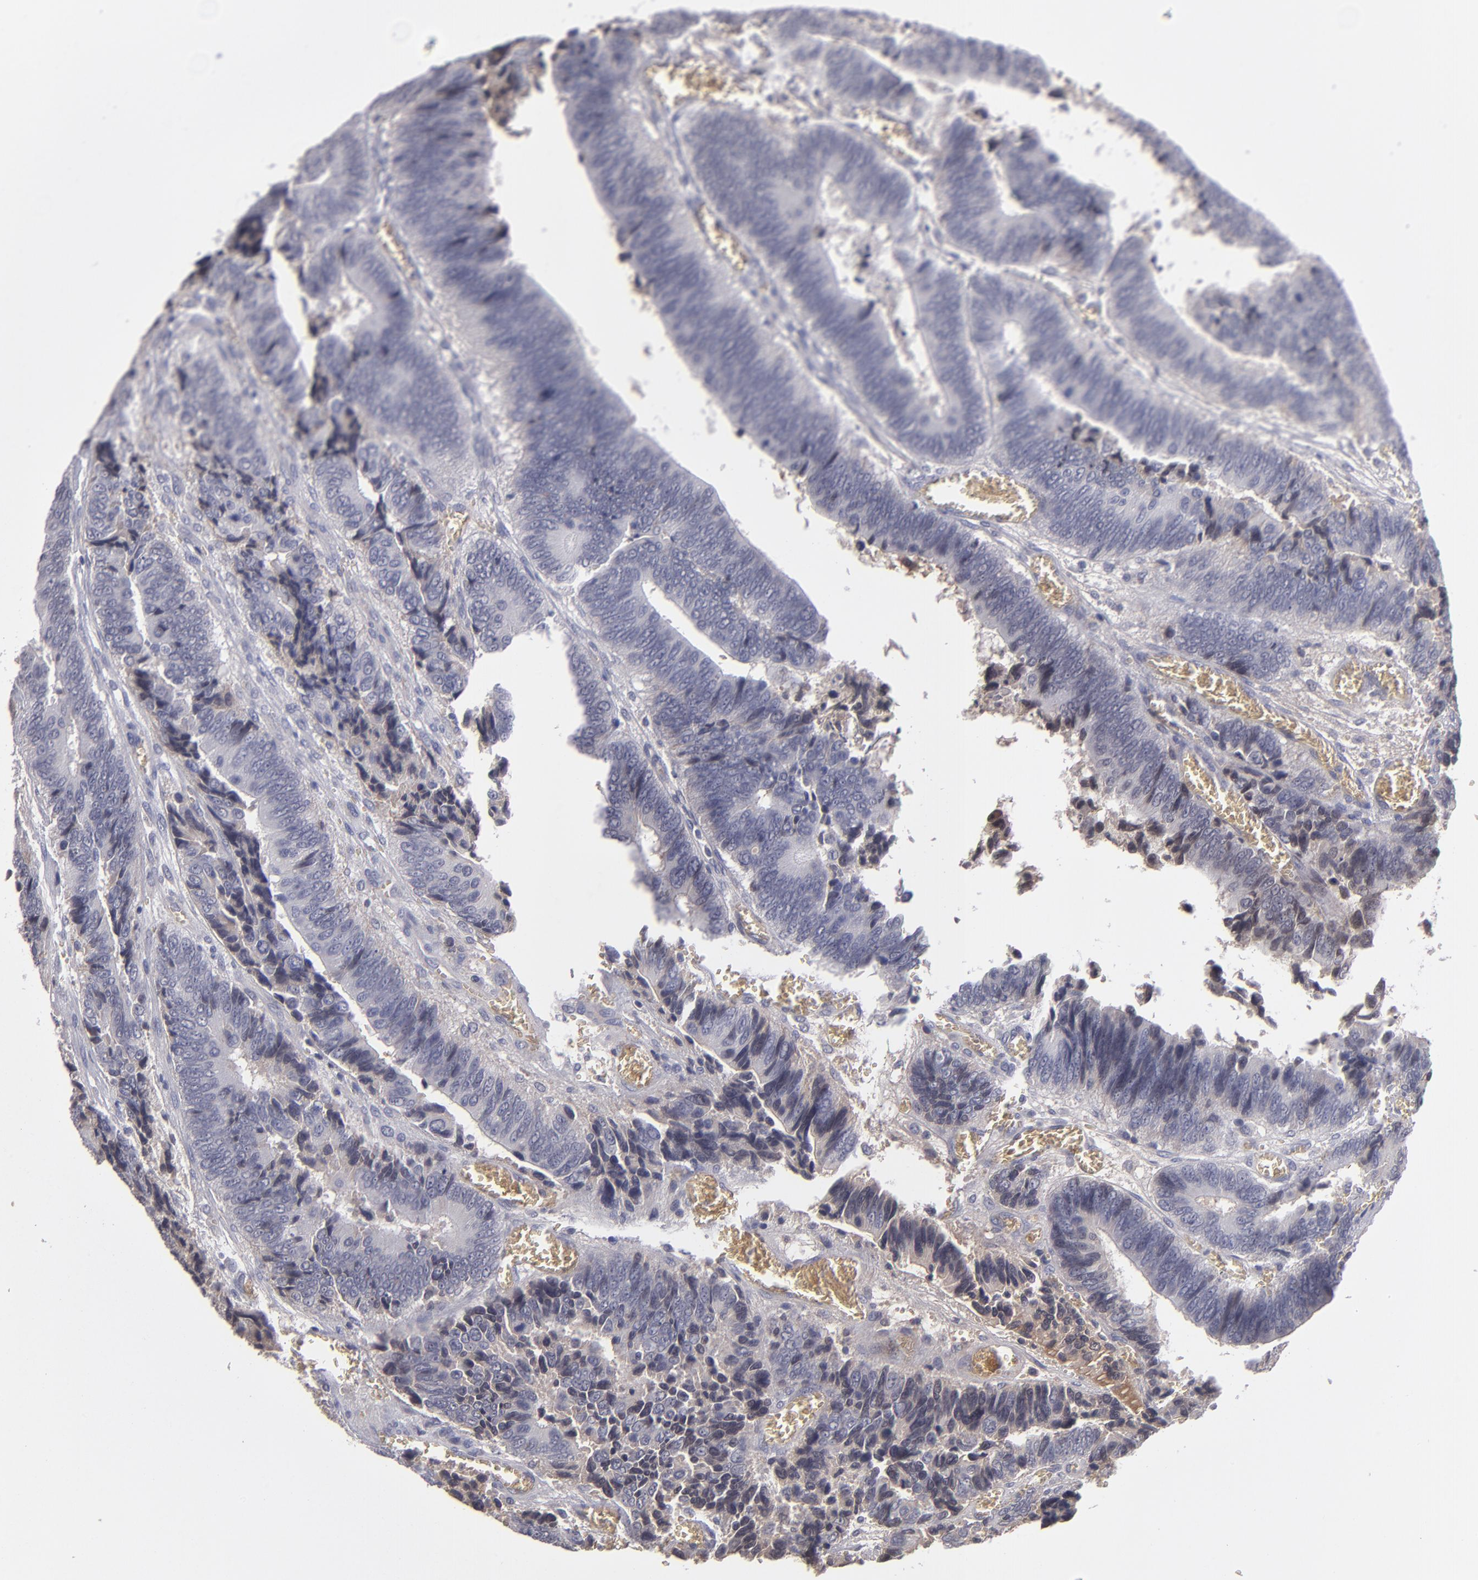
{"staining": {"intensity": "negative", "quantity": "none", "location": "none"}, "tissue": "colorectal cancer", "cell_type": "Tumor cells", "image_type": "cancer", "snomed": [{"axis": "morphology", "description": "Adenocarcinoma, NOS"}, {"axis": "topography", "description": "Colon"}], "caption": "Immunohistochemistry (IHC) of colorectal cancer exhibits no positivity in tumor cells.", "gene": "ITIH4", "patient": {"sex": "male", "age": 72}}